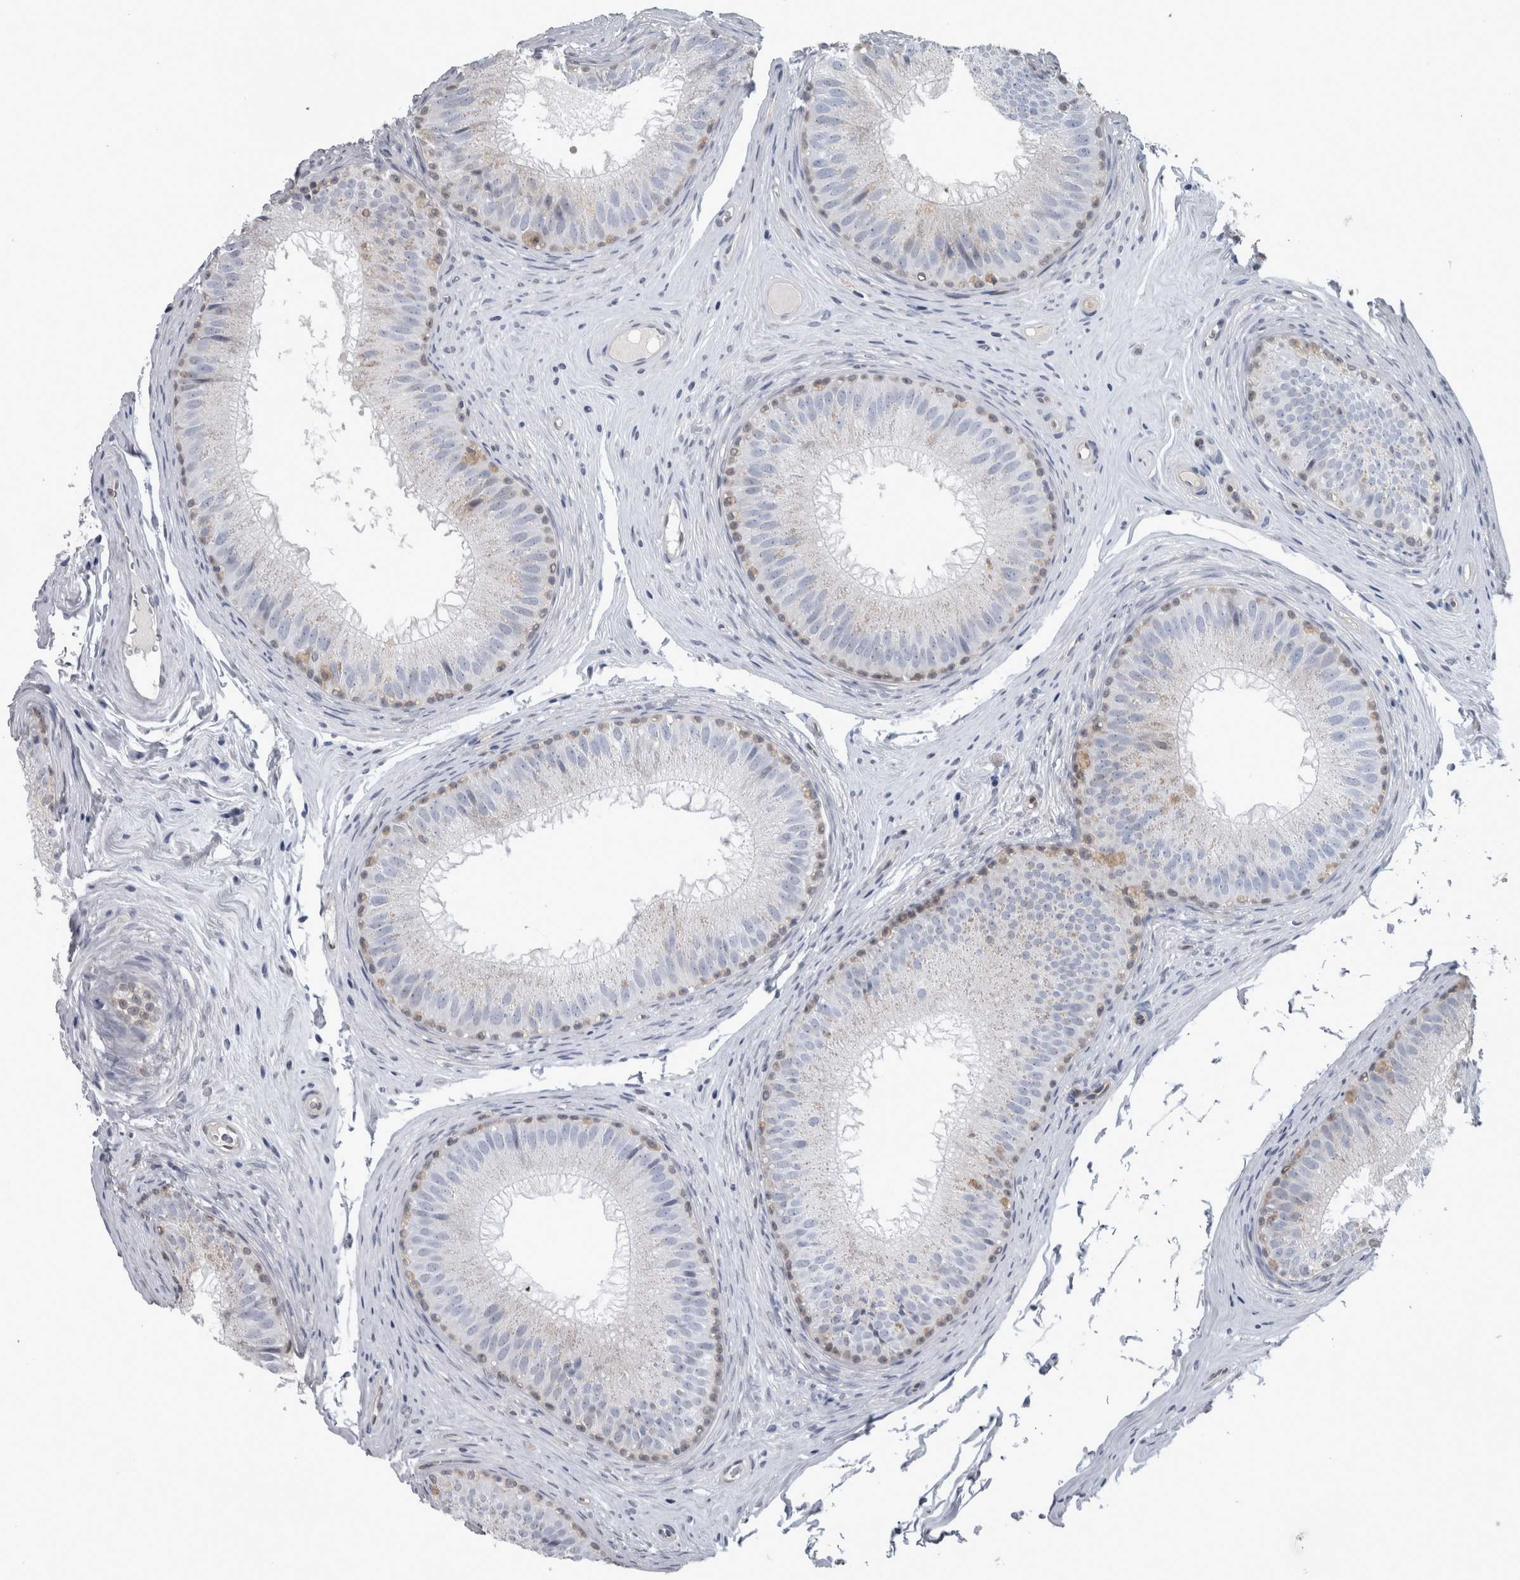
{"staining": {"intensity": "weak", "quantity": "<25%", "location": "cytoplasmic/membranous"}, "tissue": "epididymis", "cell_type": "Glandular cells", "image_type": "normal", "snomed": [{"axis": "morphology", "description": "Normal tissue, NOS"}, {"axis": "topography", "description": "Epididymis"}], "caption": "The image shows no significant positivity in glandular cells of epididymis.", "gene": "NAPRT", "patient": {"sex": "male", "age": 32}}